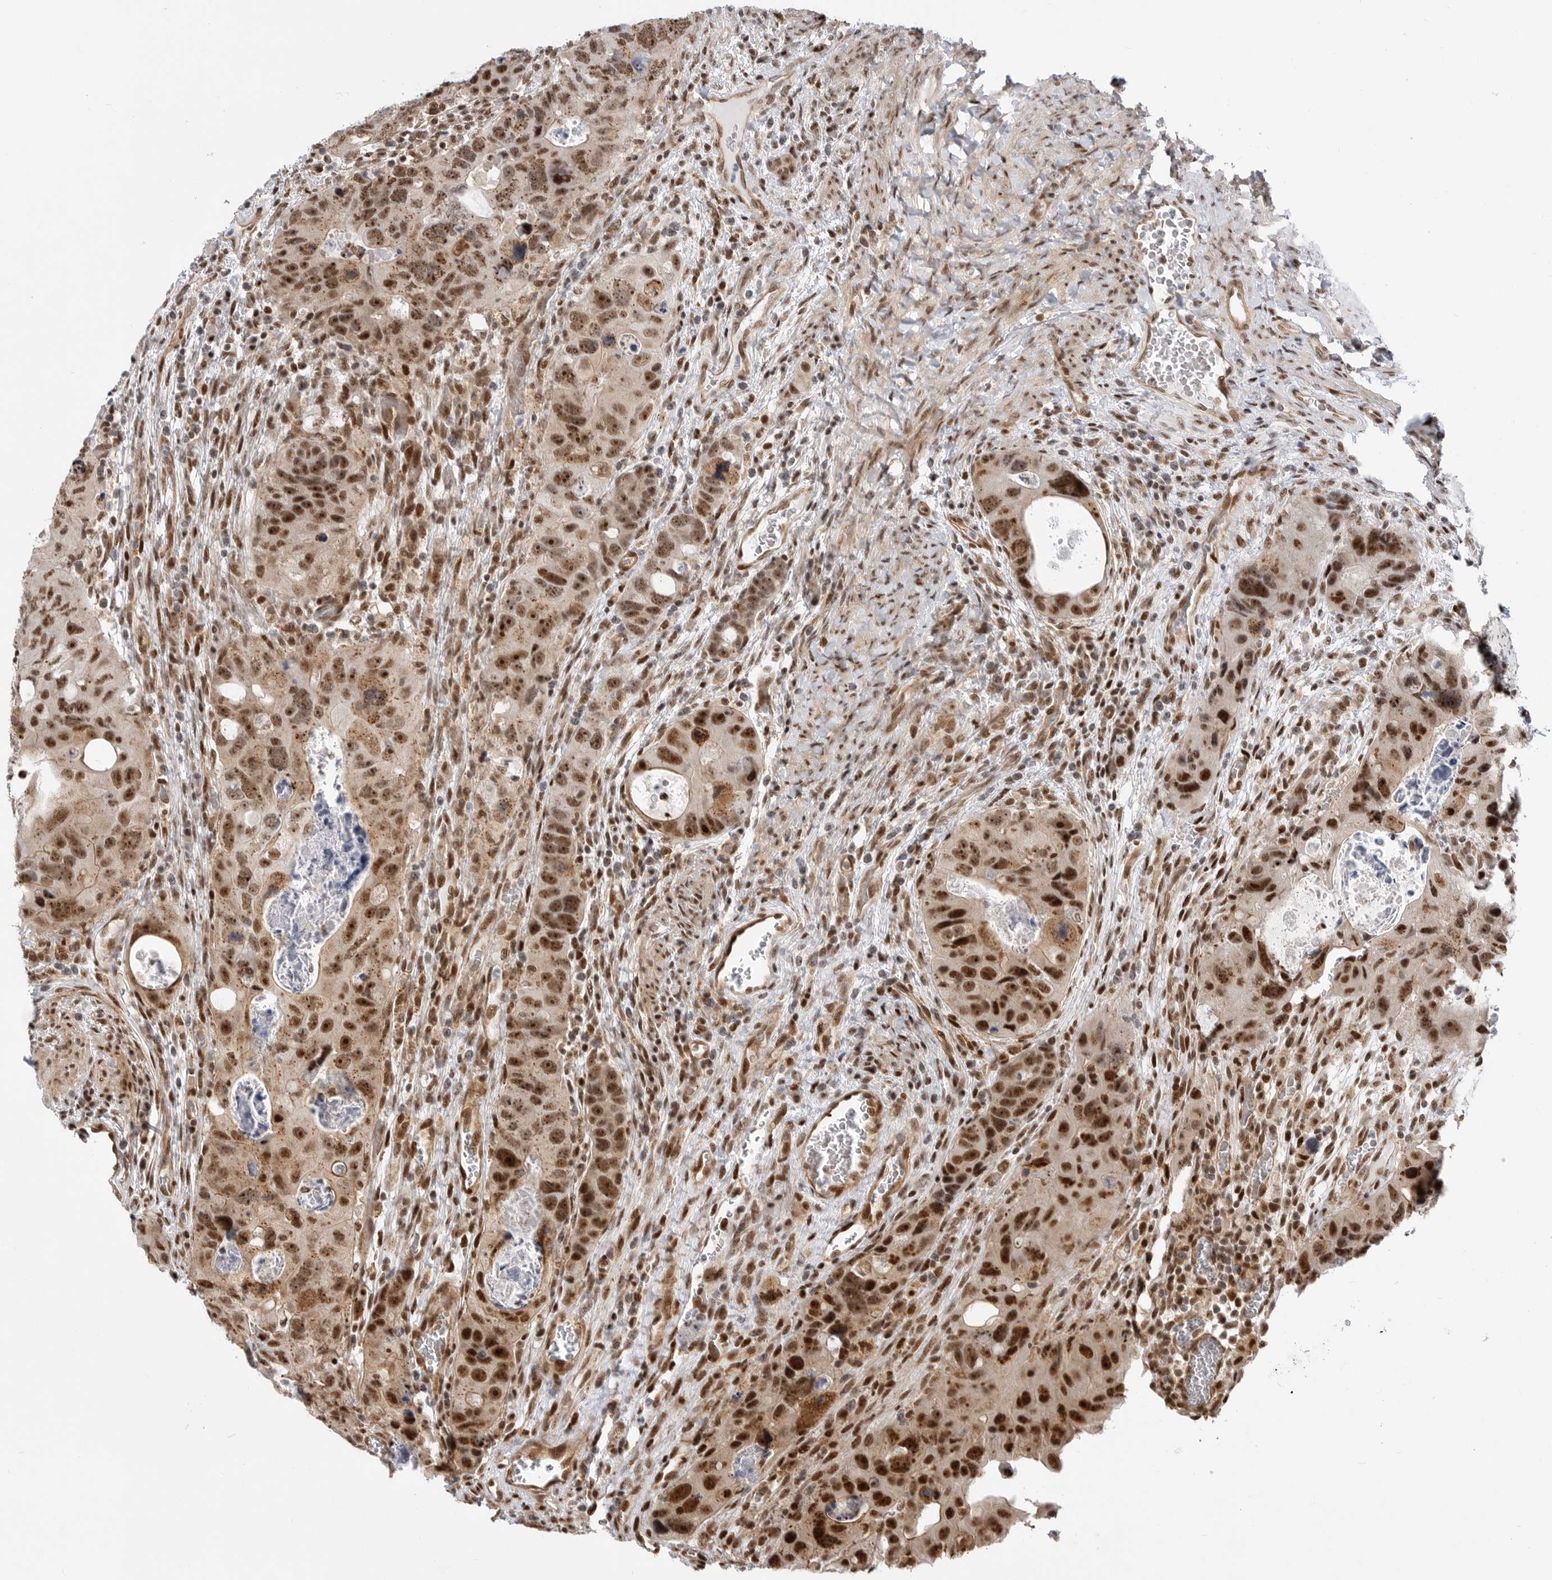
{"staining": {"intensity": "strong", "quantity": ">75%", "location": "nuclear"}, "tissue": "colorectal cancer", "cell_type": "Tumor cells", "image_type": "cancer", "snomed": [{"axis": "morphology", "description": "Adenocarcinoma, NOS"}, {"axis": "topography", "description": "Rectum"}], "caption": "Tumor cells reveal high levels of strong nuclear positivity in approximately >75% of cells in human adenocarcinoma (colorectal).", "gene": "GPATCH2", "patient": {"sex": "male", "age": 59}}